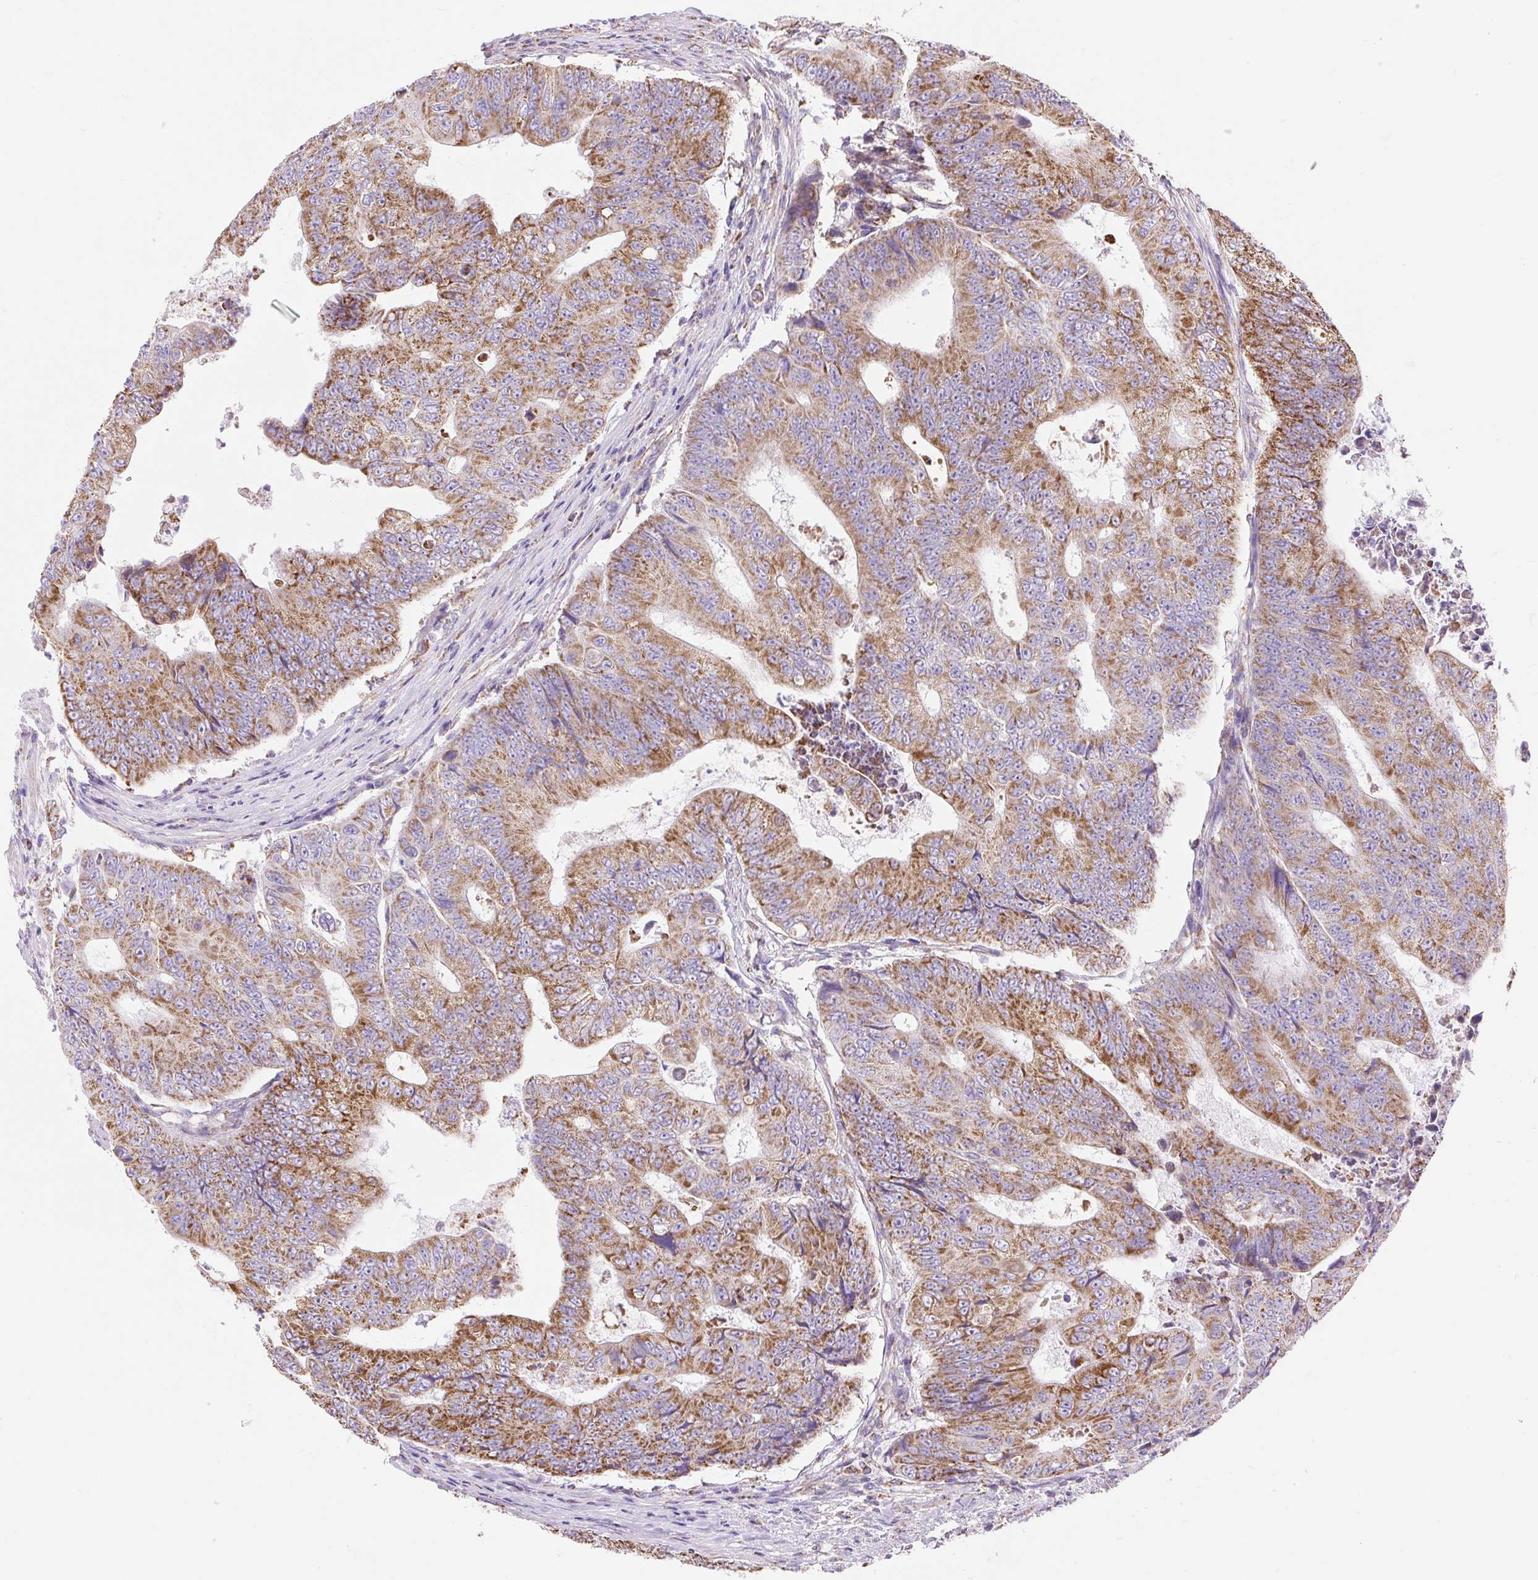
{"staining": {"intensity": "moderate", "quantity": ">75%", "location": "cytoplasmic/membranous"}, "tissue": "colorectal cancer", "cell_type": "Tumor cells", "image_type": "cancer", "snomed": [{"axis": "morphology", "description": "Adenocarcinoma, NOS"}, {"axis": "topography", "description": "Colon"}], "caption": "Colorectal cancer stained with immunohistochemistry (IHC) shows moderate cytoplasmic/membranous staining in approximately >75% of tumor cells.", "gene": "DAAM2", "patient": {"sex": "female", "age": 48}}